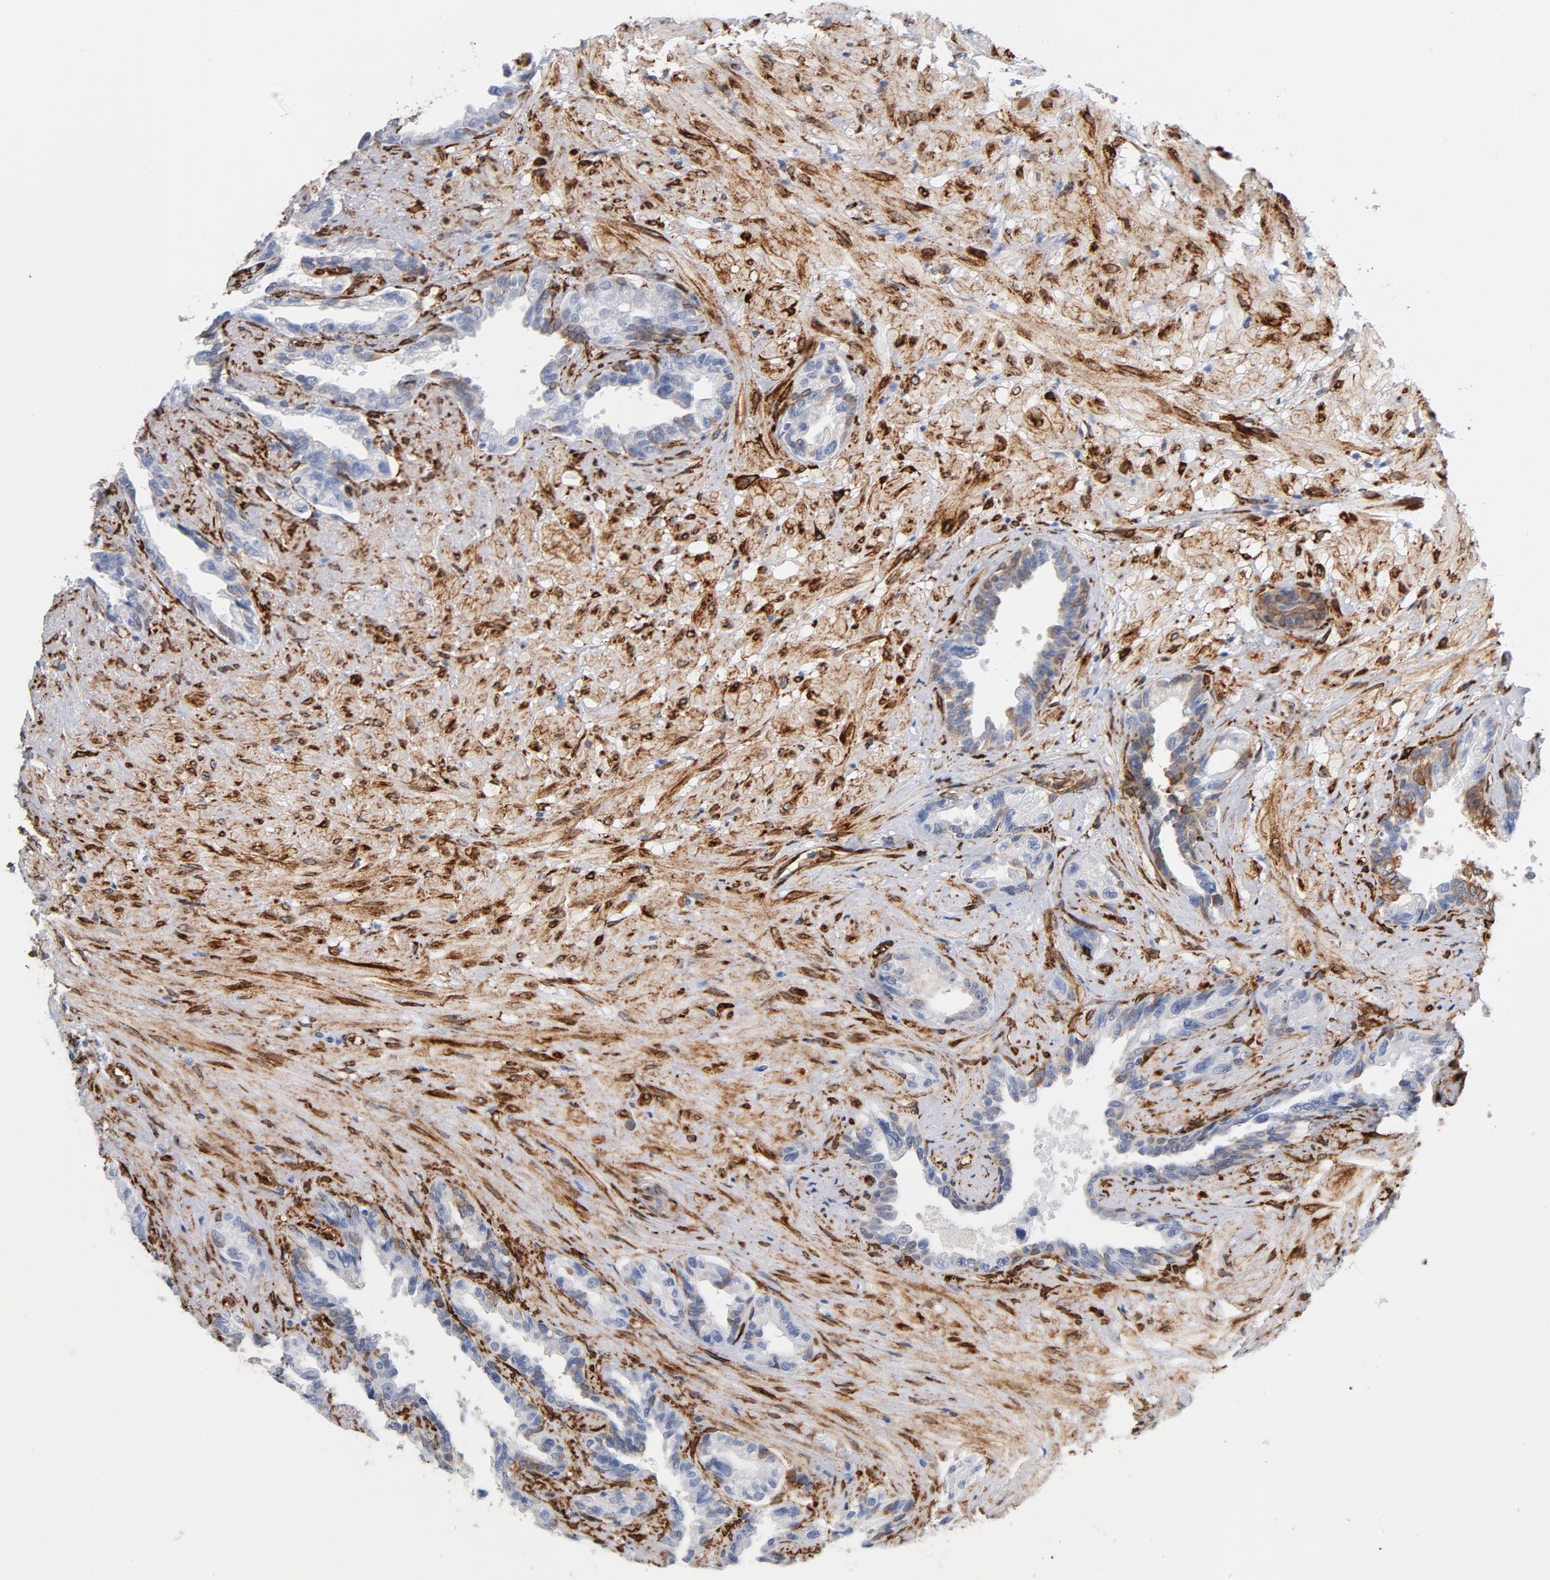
{"staining": {"intensity": "negative", "quantity": "none", "location": "none"}, "tissue": "seminal vesicle", "cell_type": "Glandular cells", "image_type": "normal", "snomed": [{"axis": "morphology", "description": "Normal tissue, NOS"}, {"axis": "topography", "description": "Seminal veicle"}], "caption": "Histopathology image shows no protein staining in glandular cells of unremarkable seminal vesicle. The staining was performed using DAB to visualize the protein expression in brown, while the nuclei were stained in blue with hematoxylin (Magnification: 20x).", "gene": "SERPINH1", "patient": {"sex": "male", "age": 61}}